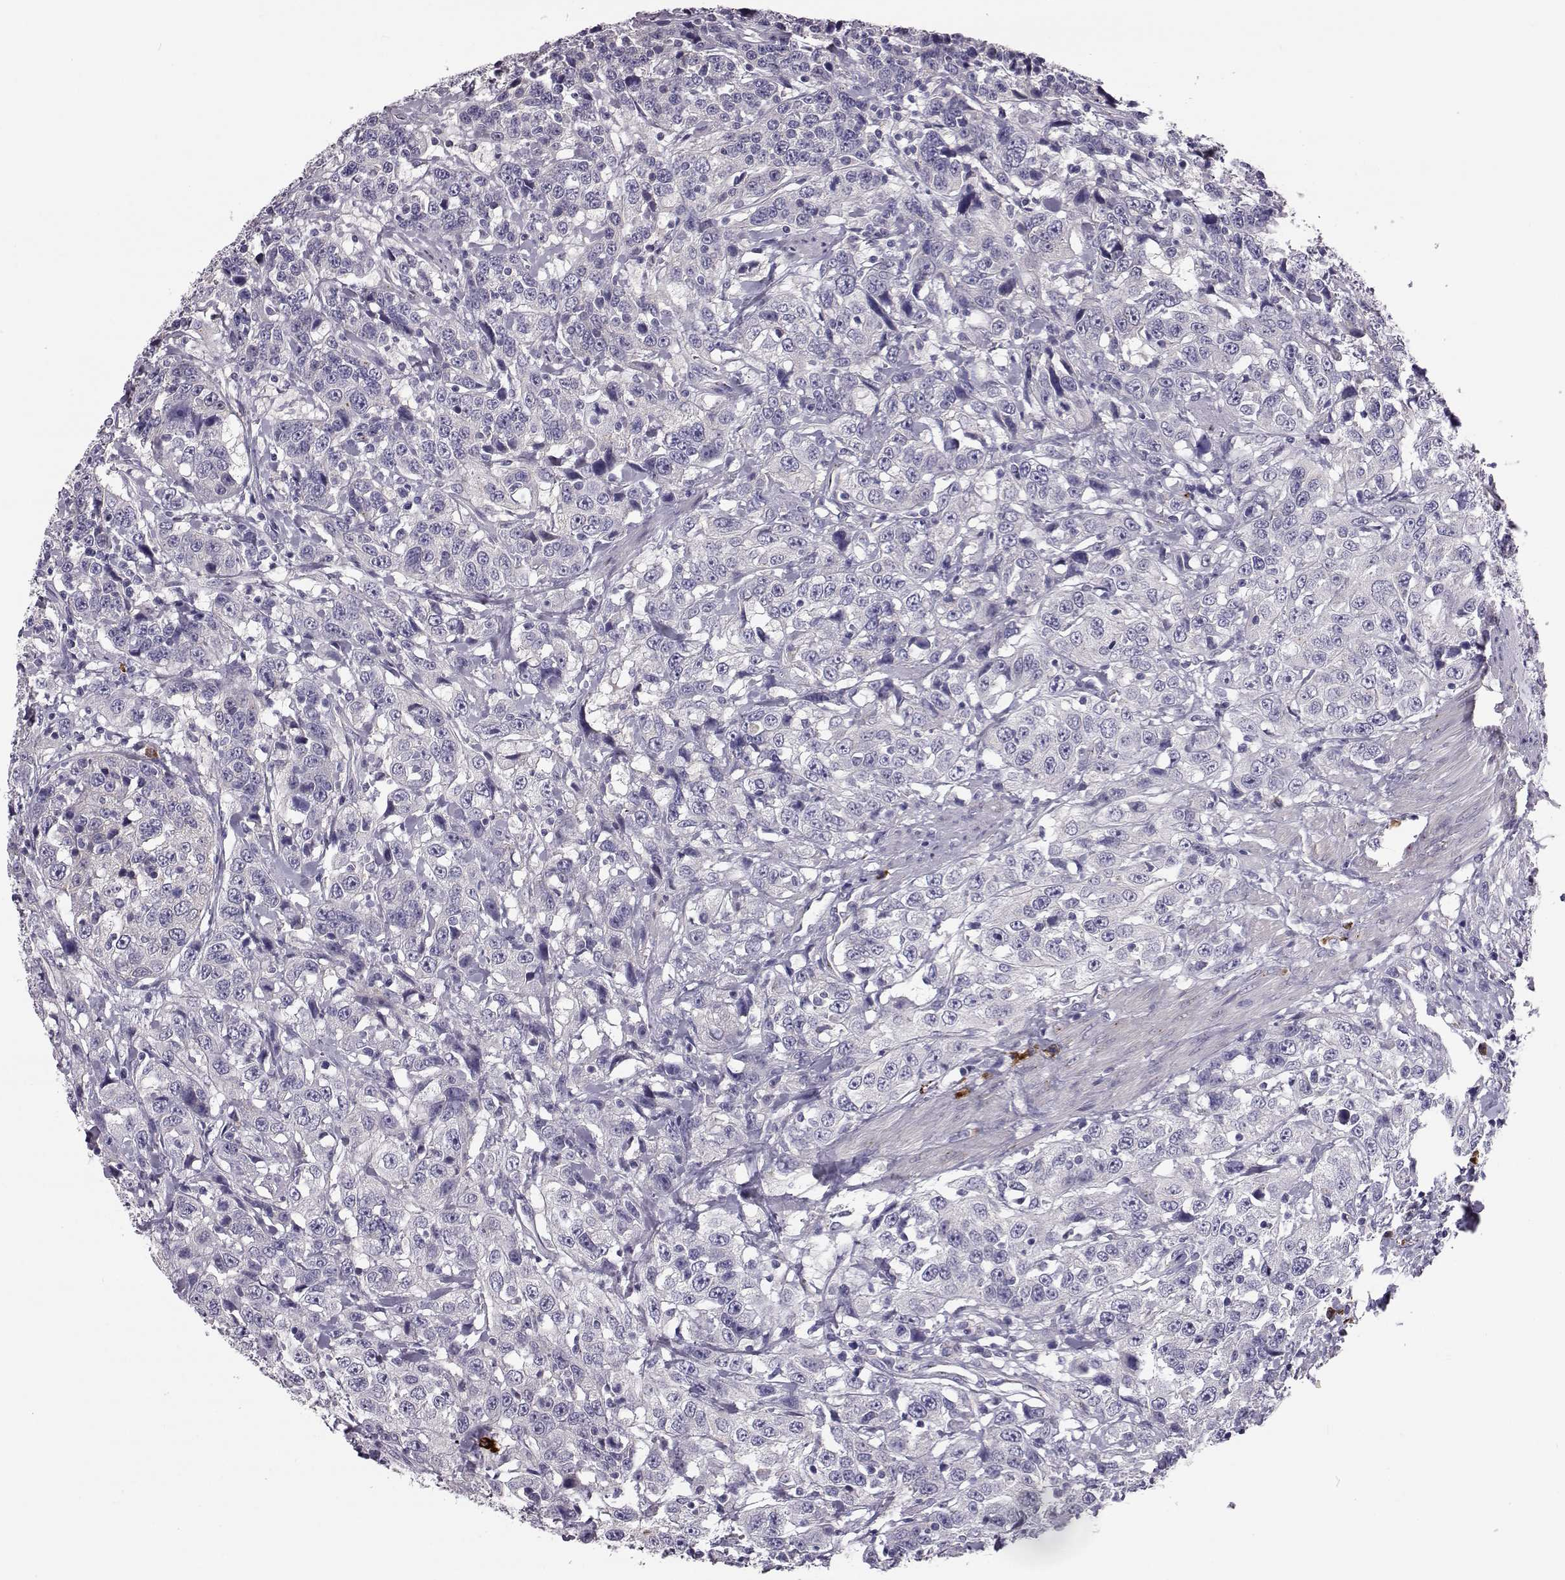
{"staining": {"intensity": "negative", "quantity": "none", "location": "none"}, "tissue": "urothelial cancer", "cell_type": "Tumor cells", "image_type": "cancer", "snomed": [{"axis": "morphology", "description": "Urothelial carcinoma, NOS"}, {"axis": "morphology", "description": "Urothelial carcinoma, High grade"}, {"axis": "topography", "description": "Urinary bladder"}], "caption": "Tumor cells are negative for protein expression in human urothelial carcinoma (high-grade).", "gene": "ADGRG5", "patient": {"sex": "female", "age": 73}}